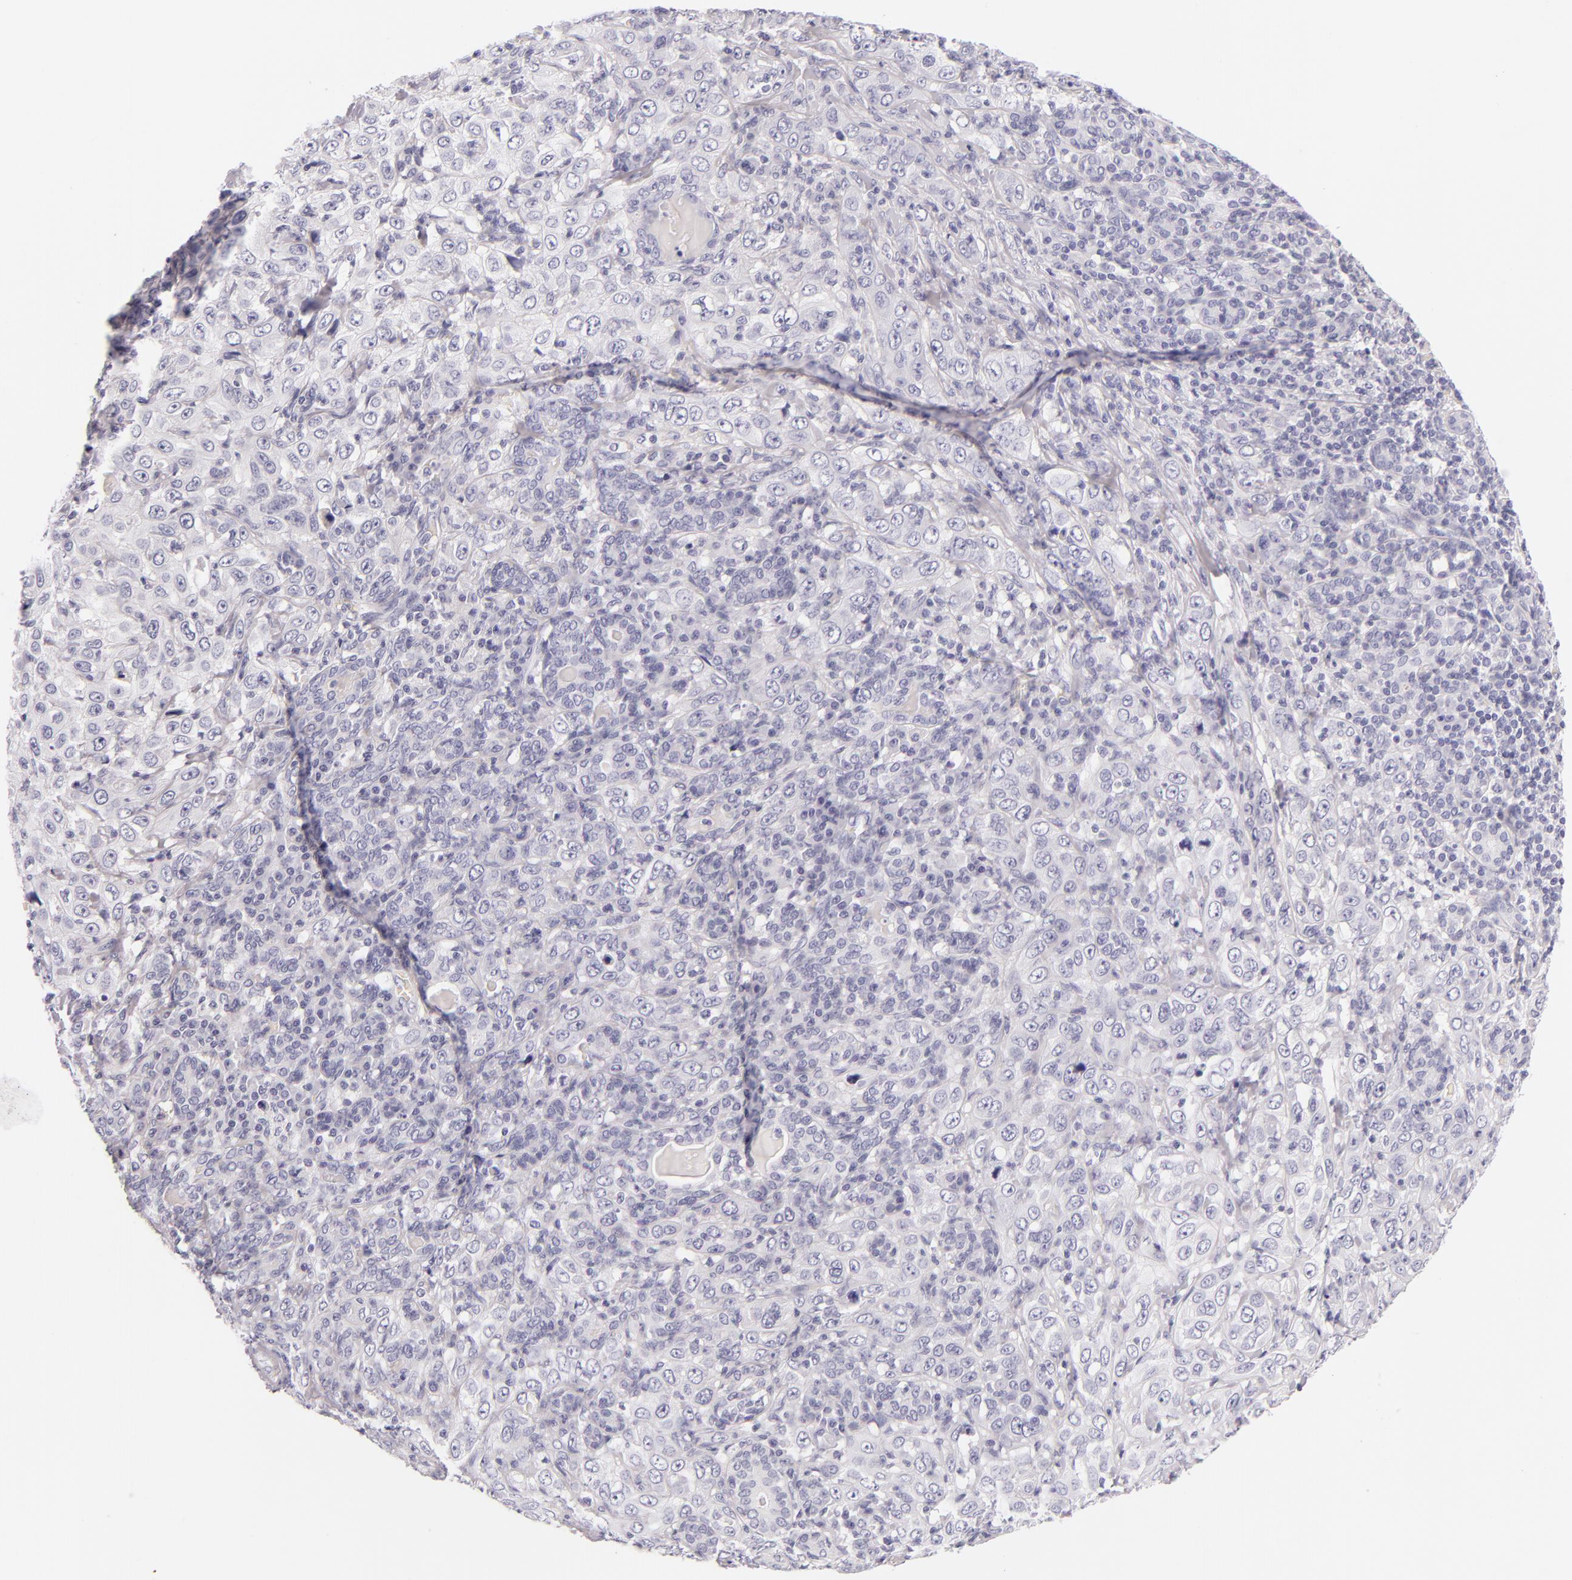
{"staining": {"intensity": "negative", "quantity": "none", "location": "none"}, "tissue": "skin cancer", "cell_type": "Tumor cells", "image_type": "cancer", "snomed": [{"axis": "morphology", "description": "Squamous cell carcinoma, NOS"}, {"axis": "topography", "description": "Skin"}], "caption": "High magnification brightfield microscopy of squamous cell carcinoma (skin) stained with DAB (3,3'-diaminobenzidine) (brown) and counterstained with hematoxylin (blue): tumor cells show no significant expression.", "gene": "INA", "patient": {"sex": "male", "age": 84}}